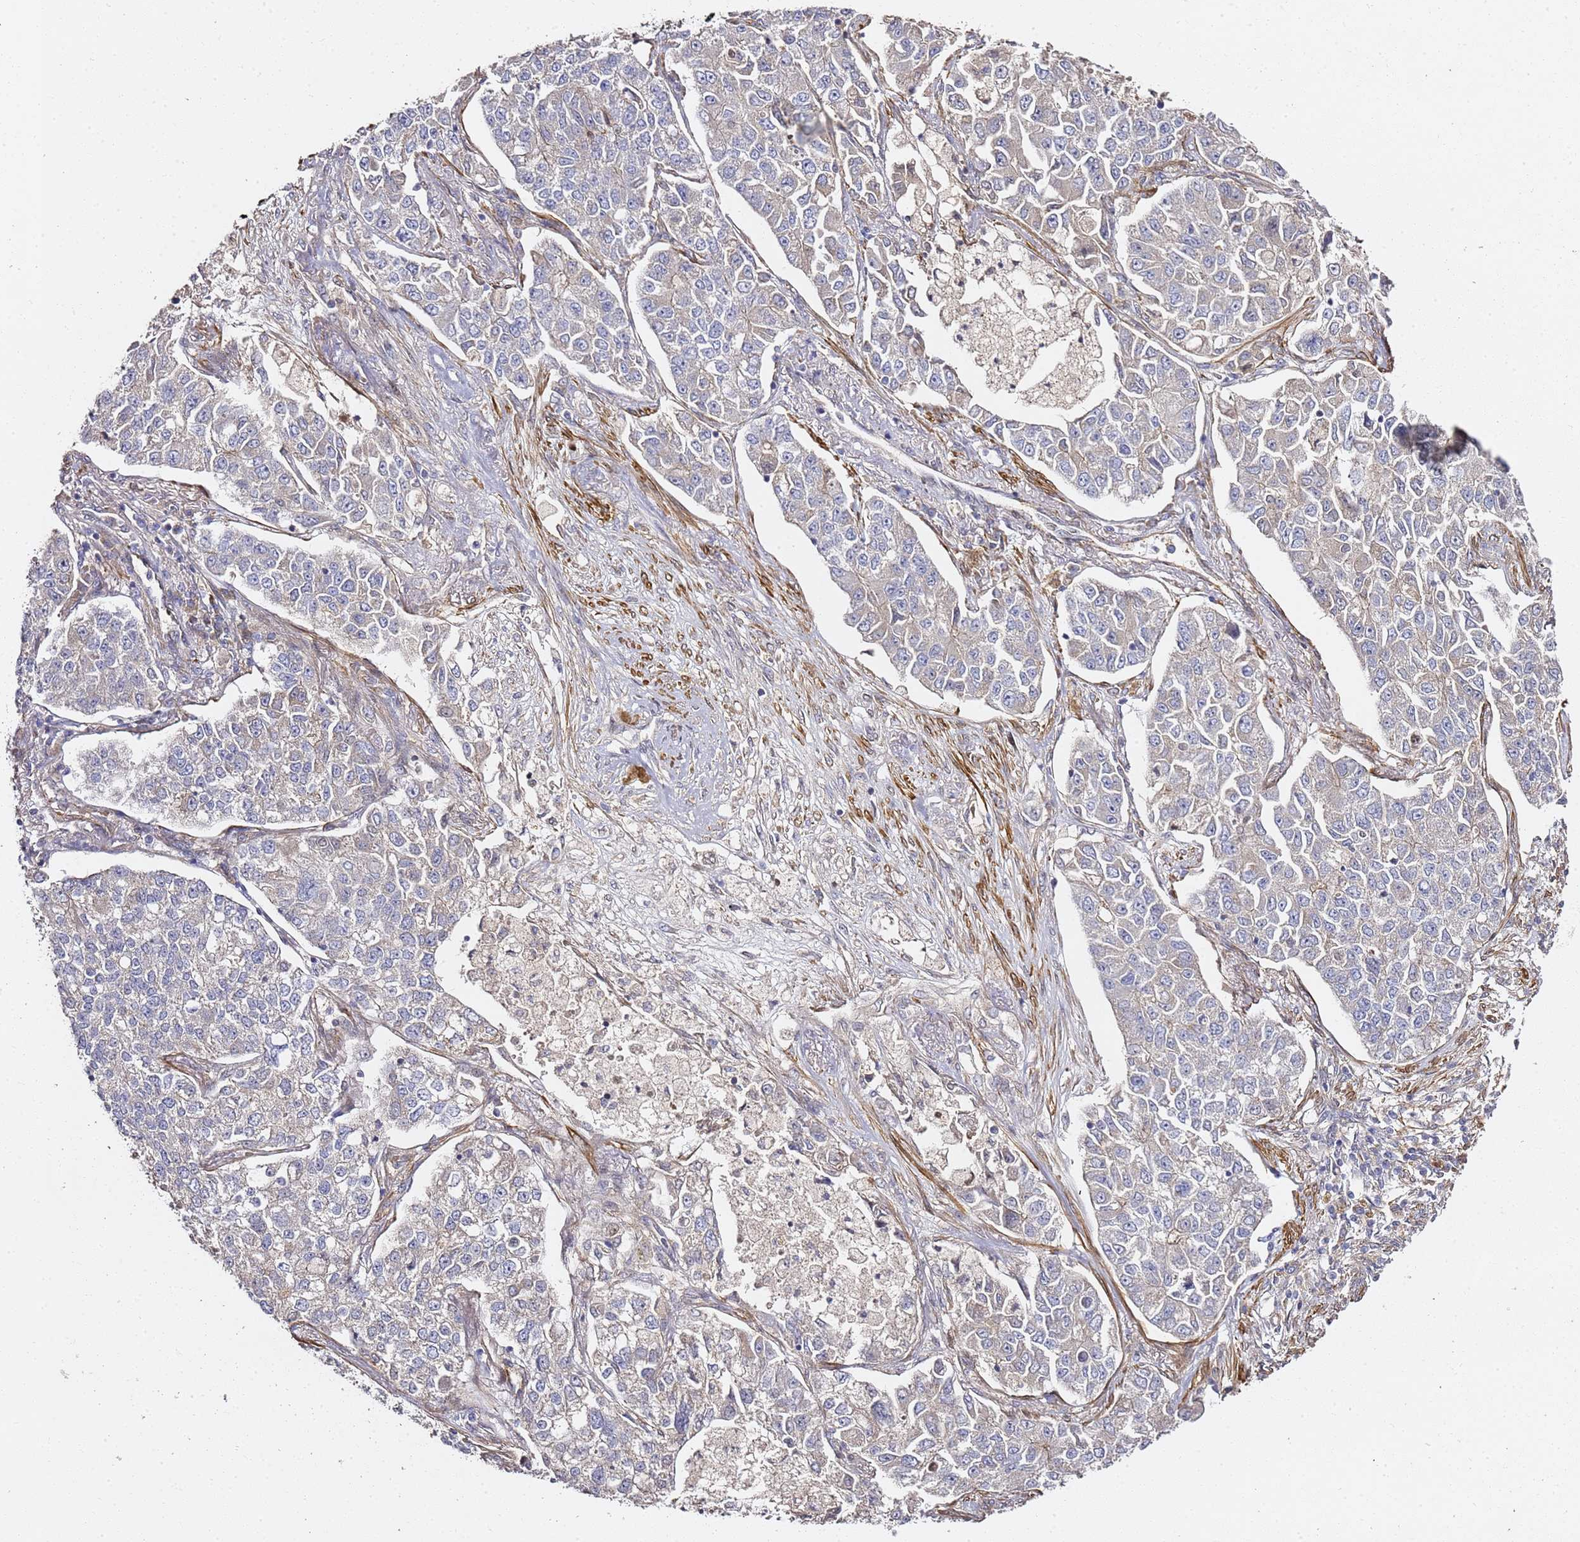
{"staining": {"intensity": "negative", "quantity": "none", "location": "none"}, "tissue": "lung cancer", "cell_type": "Tumor cells", "image_type": "cancer", "snomed": [{"axis": "morphology", "description": "Adenocarcinoma, NOS"}, {"axis": "topography", "description": "Lung"}], "caption": "A photomicrograph of lung cancer stained for a protein reveals no brown staining in tumor cells.", "gene": "EPS8L1", "patient": {"sex": "male", "age": 49}}